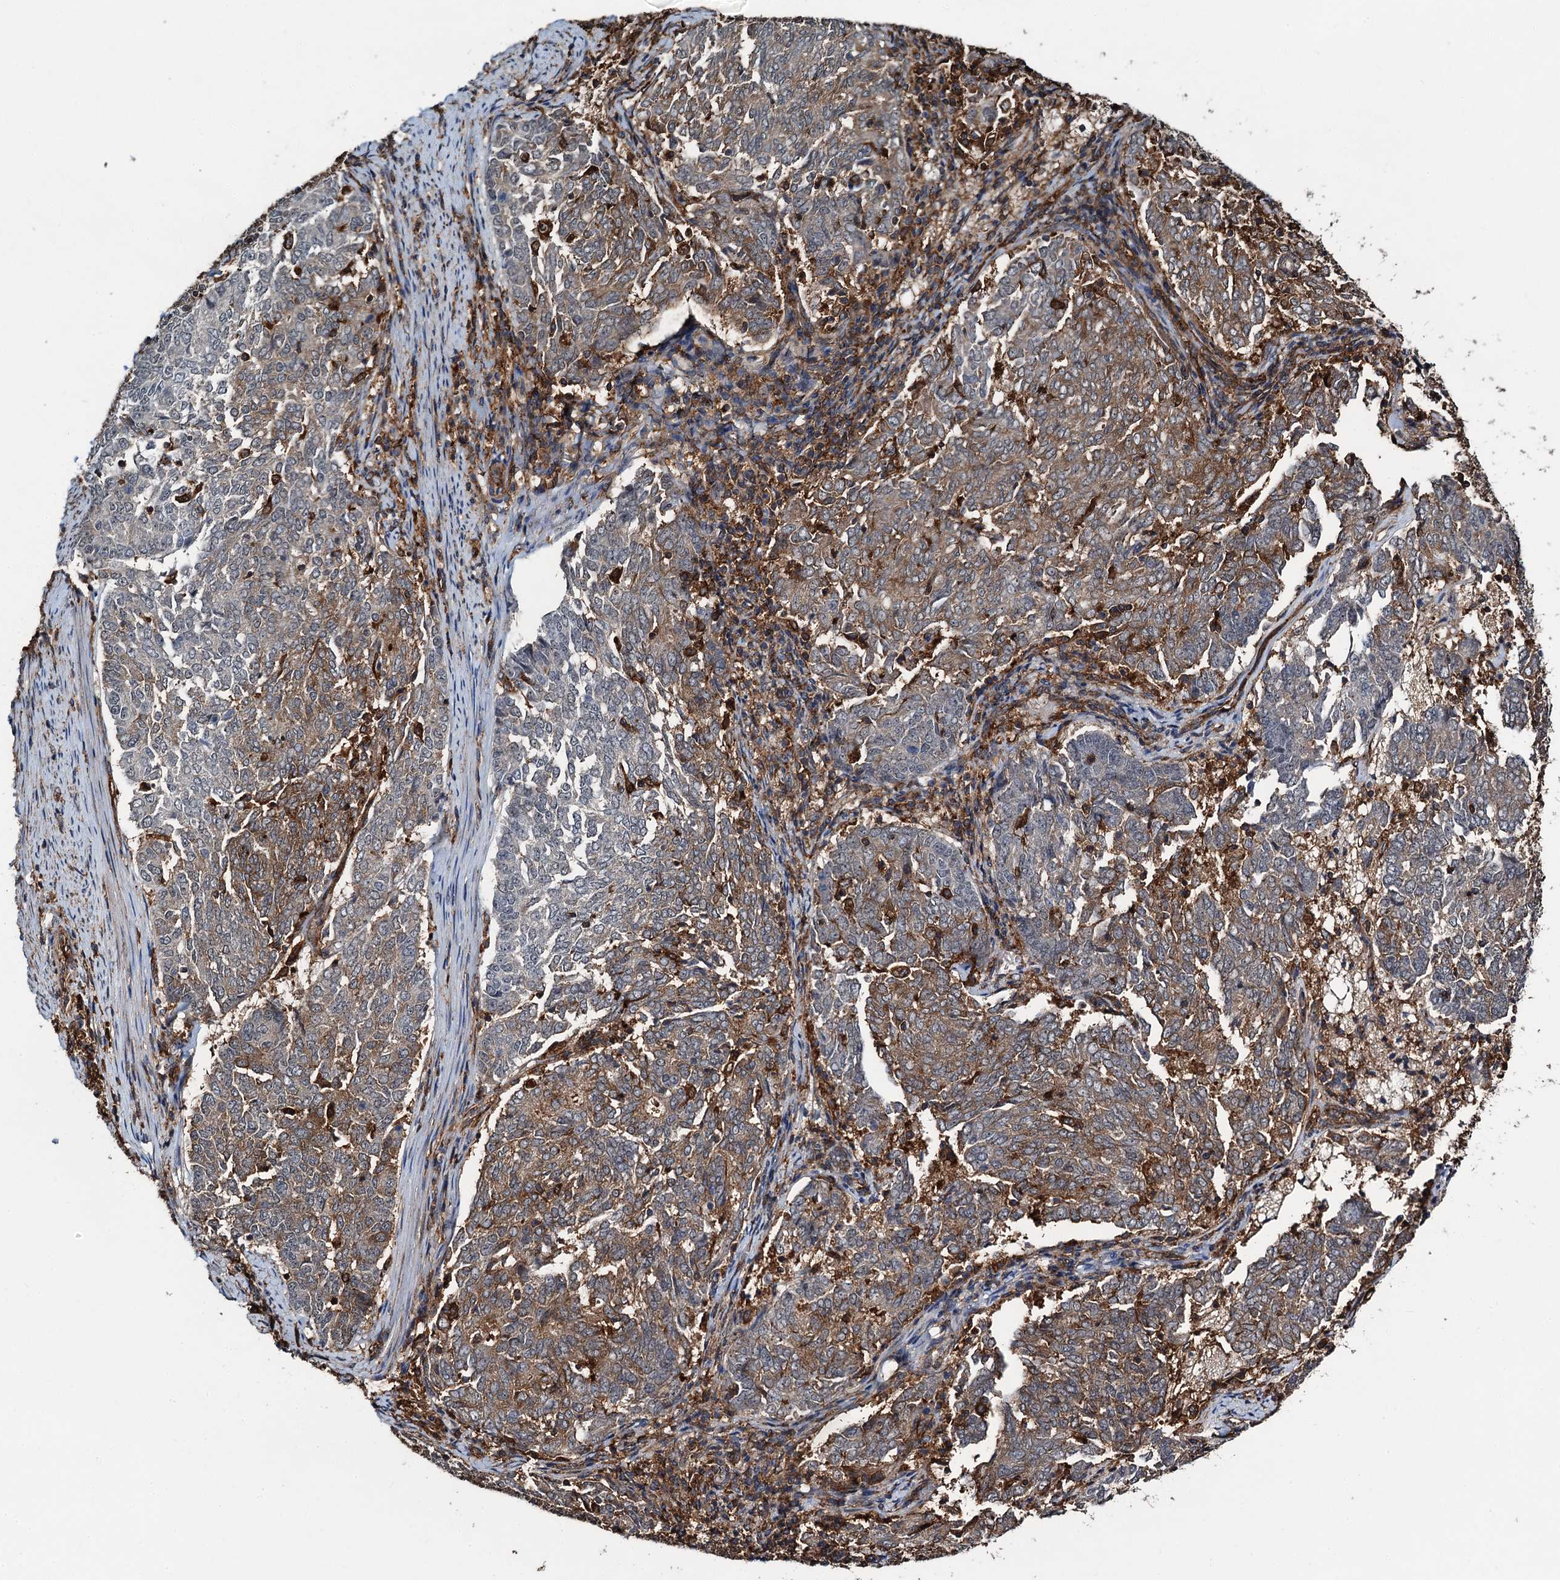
{"staining": {"intensity": "moderate", "quantity": "25%-75%", "location": "cytoplasmic/membranous"}, "tissue": "endometrial cancer", "cell_type": "Tumor cells", "image_type": "cancer", "snomed": [{"axis": "morphology", "description": "Adenocarcinoma, NOS"}, {"axis": "topography", "description": "Endometrium"}], "caption": "A photomicrograph of human endometrial adenocarcinoma stained for a protein exhibits moderate cytoplasmic/membranous brown staining in tumor cells.", "gene": "WHAMM", "patient": {"sex": "female", "age": 80}}